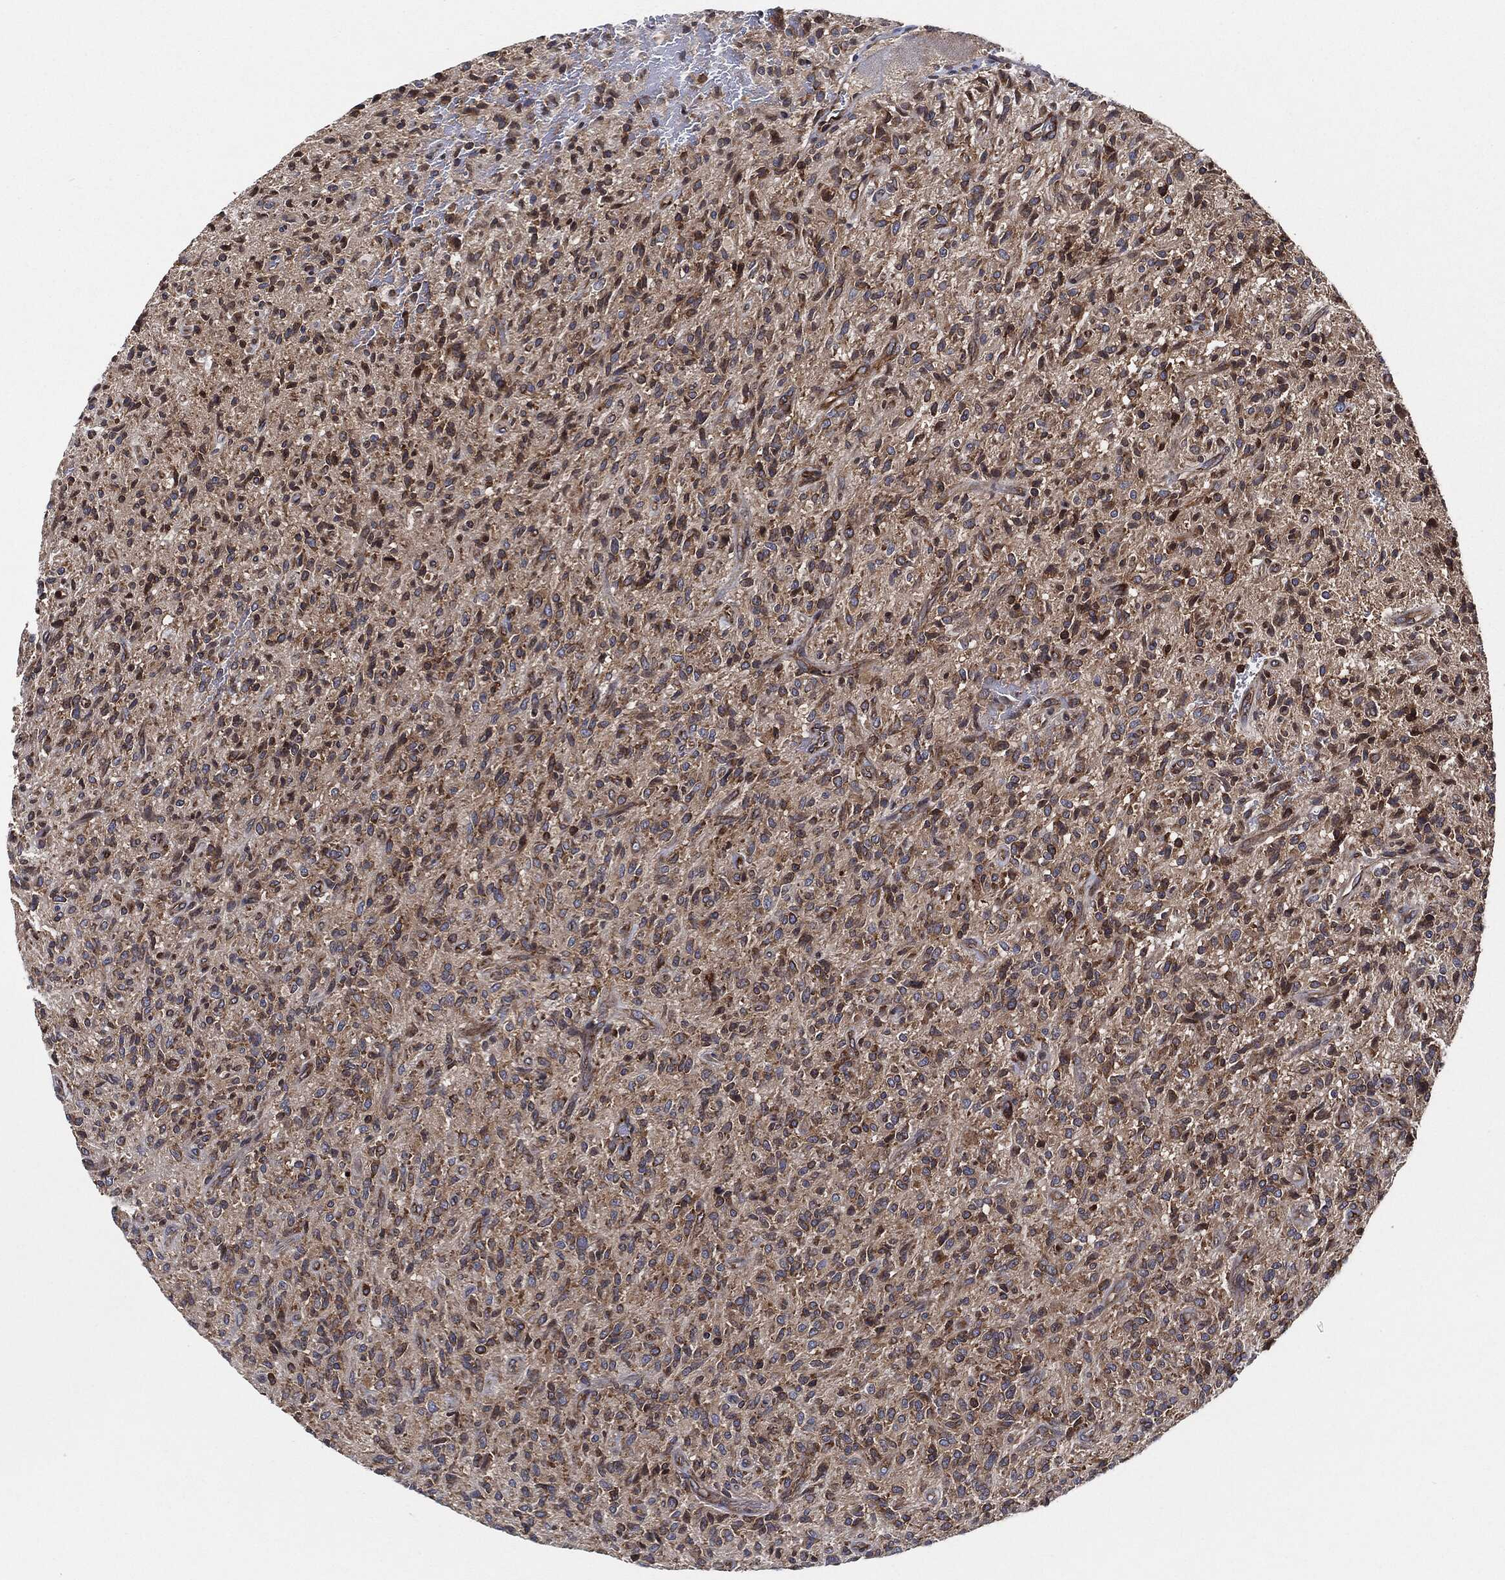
{"staining": {"intensity": "weak", "quantity": "25%-75%", "location": "cytoplasmic/membranous"}, "tissue": "glioma", "cell_type": "Tumor cells", "image_type": "cancer", "snomed": [{"axis": "morphology", "description": "Glioma, malignant, High grade"}, {"axis": "topography", "description": "Brain"}], "caption": "Immunohistochemical staining of glioma reveals low levels of weak cytoplasmic/membranous protein expression in approximately 25%-75% of tumor cells.", "gene": "EIF2S2", "patient": {"sex": "male", "age": 64}}